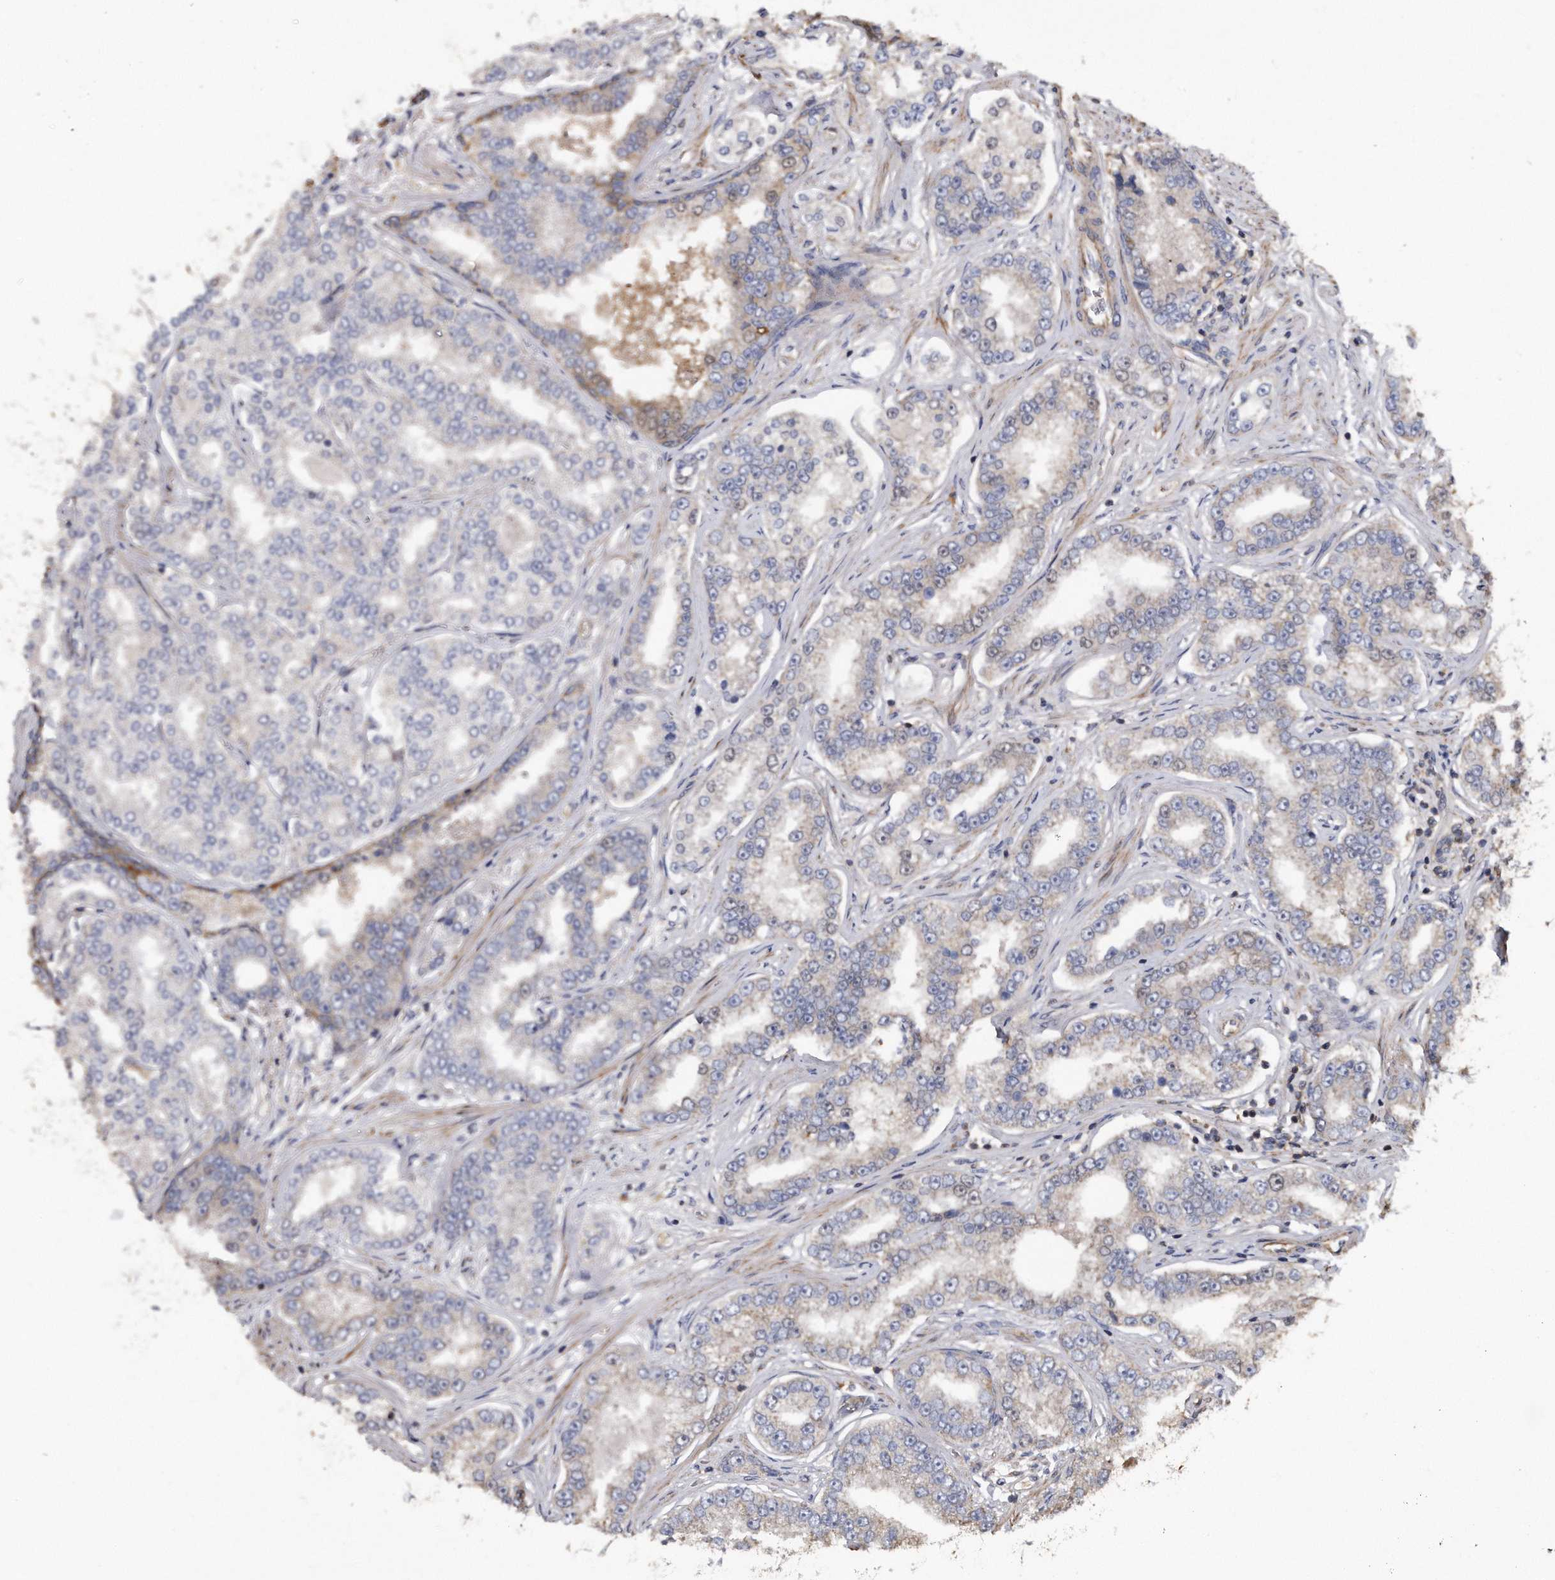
{"staining": {"intensity": "negative", "quantity": "none", "location": "none"}, "tissue": "prostate cancer", "cell_type": "Tumor cells", "image_type": "cancer", "snomed": [{"axis": "morphology", "description": "Normal tissue, NOS"}, {"axis": "morphology", "description": "Adenocarcinoma, High grade"}, {"axis": "topography", "description": "Prostate"}], "caption": "Prostate cancer (adenocarcinoma (high-grade)) stained for a protein using immunohistochemistry shows no expression tumor cells.", "gene": "KCND3", "patient": {"sex": "male", "age": 83}}